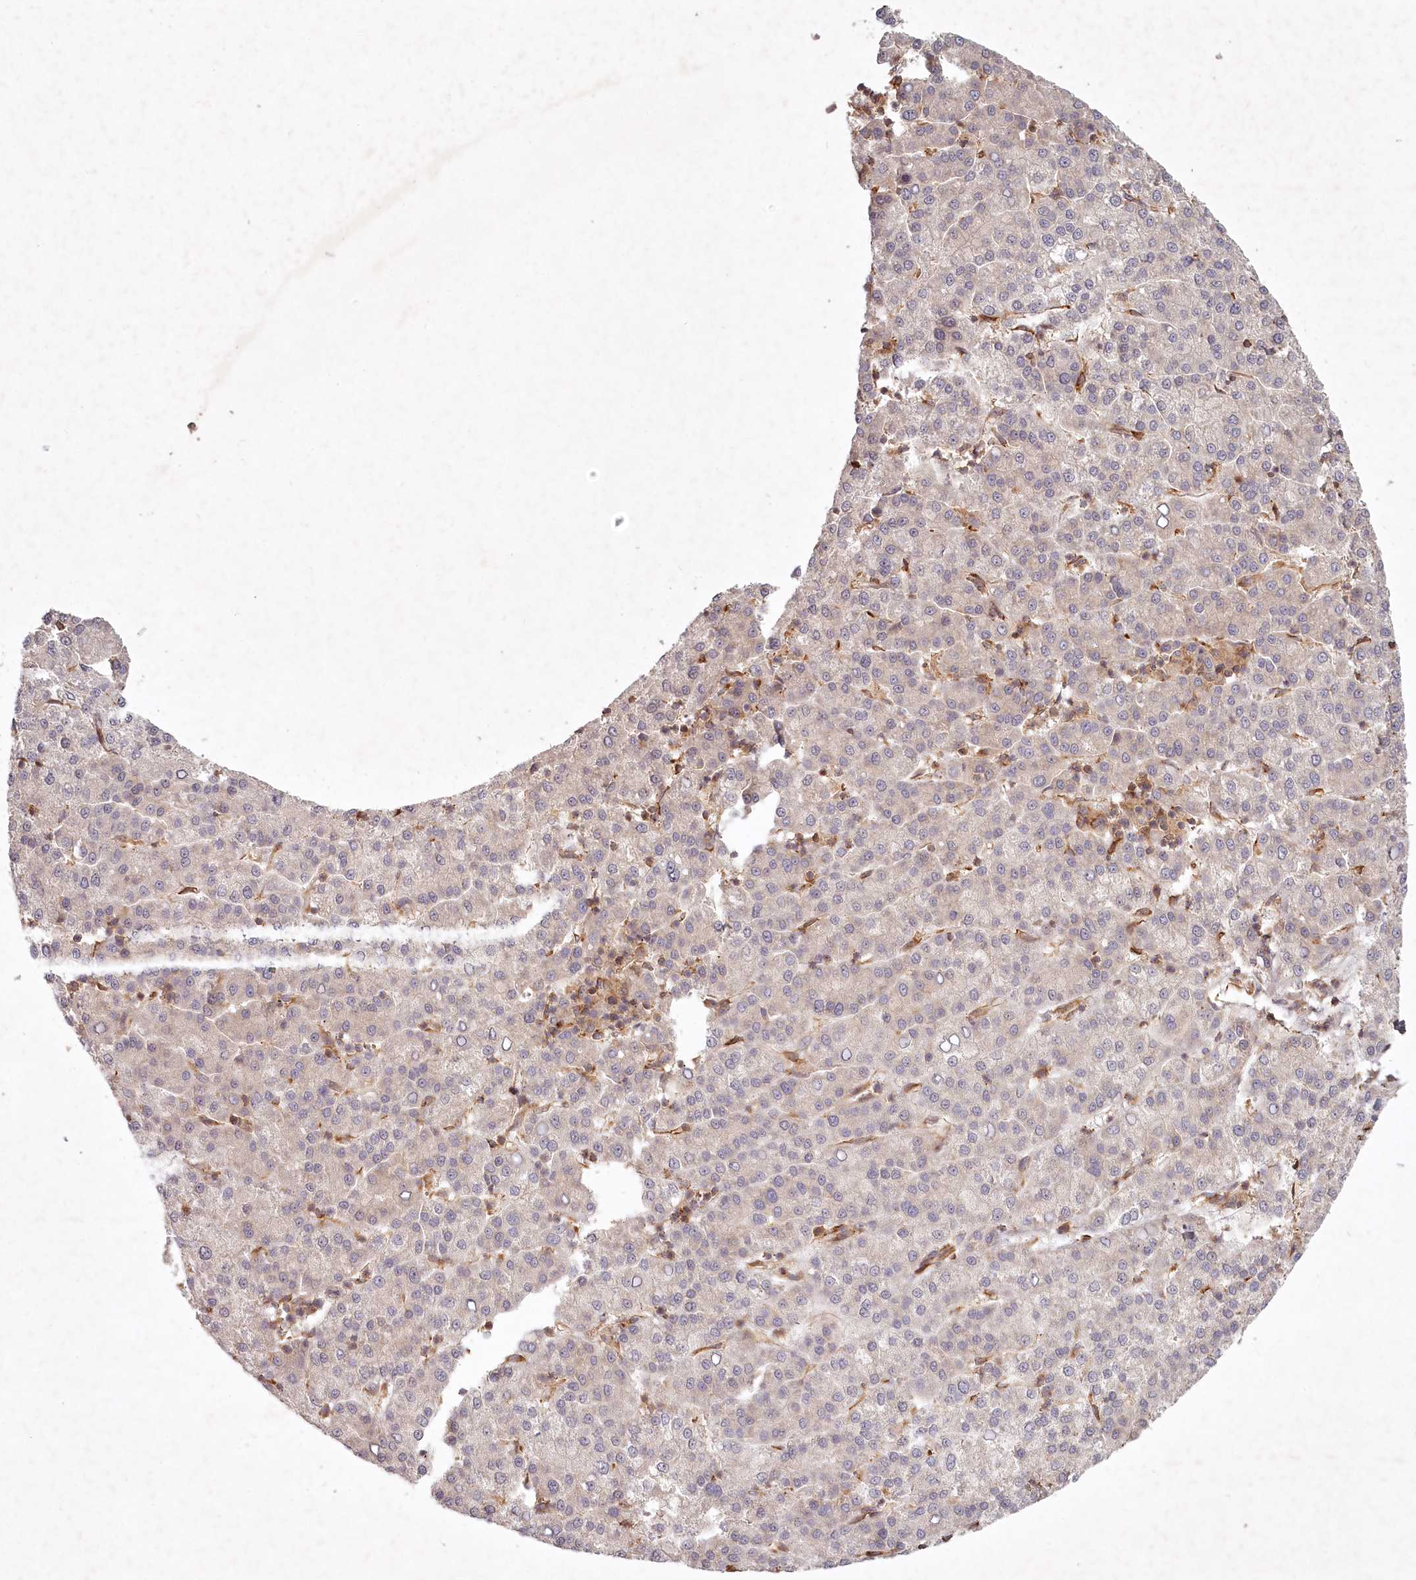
{"staining": {"intensity": "negative", "quantity": "none", "location": "none"}, "tissue": "liver cancer", "cell_type": "Tumor cells", "image_type": "cancer", "snomed": [{"axis": "morphology", "description": "Carcinoma, Hepatocellular, NOS"}, {"axis": "topography", "description": "Liver"}], "caption": "Tumor cells are negative for brown protein staining in hepatocellular carcinoma (liver).", "gene": "TMIE", "patient": {"sex": "female", "age": 58}}